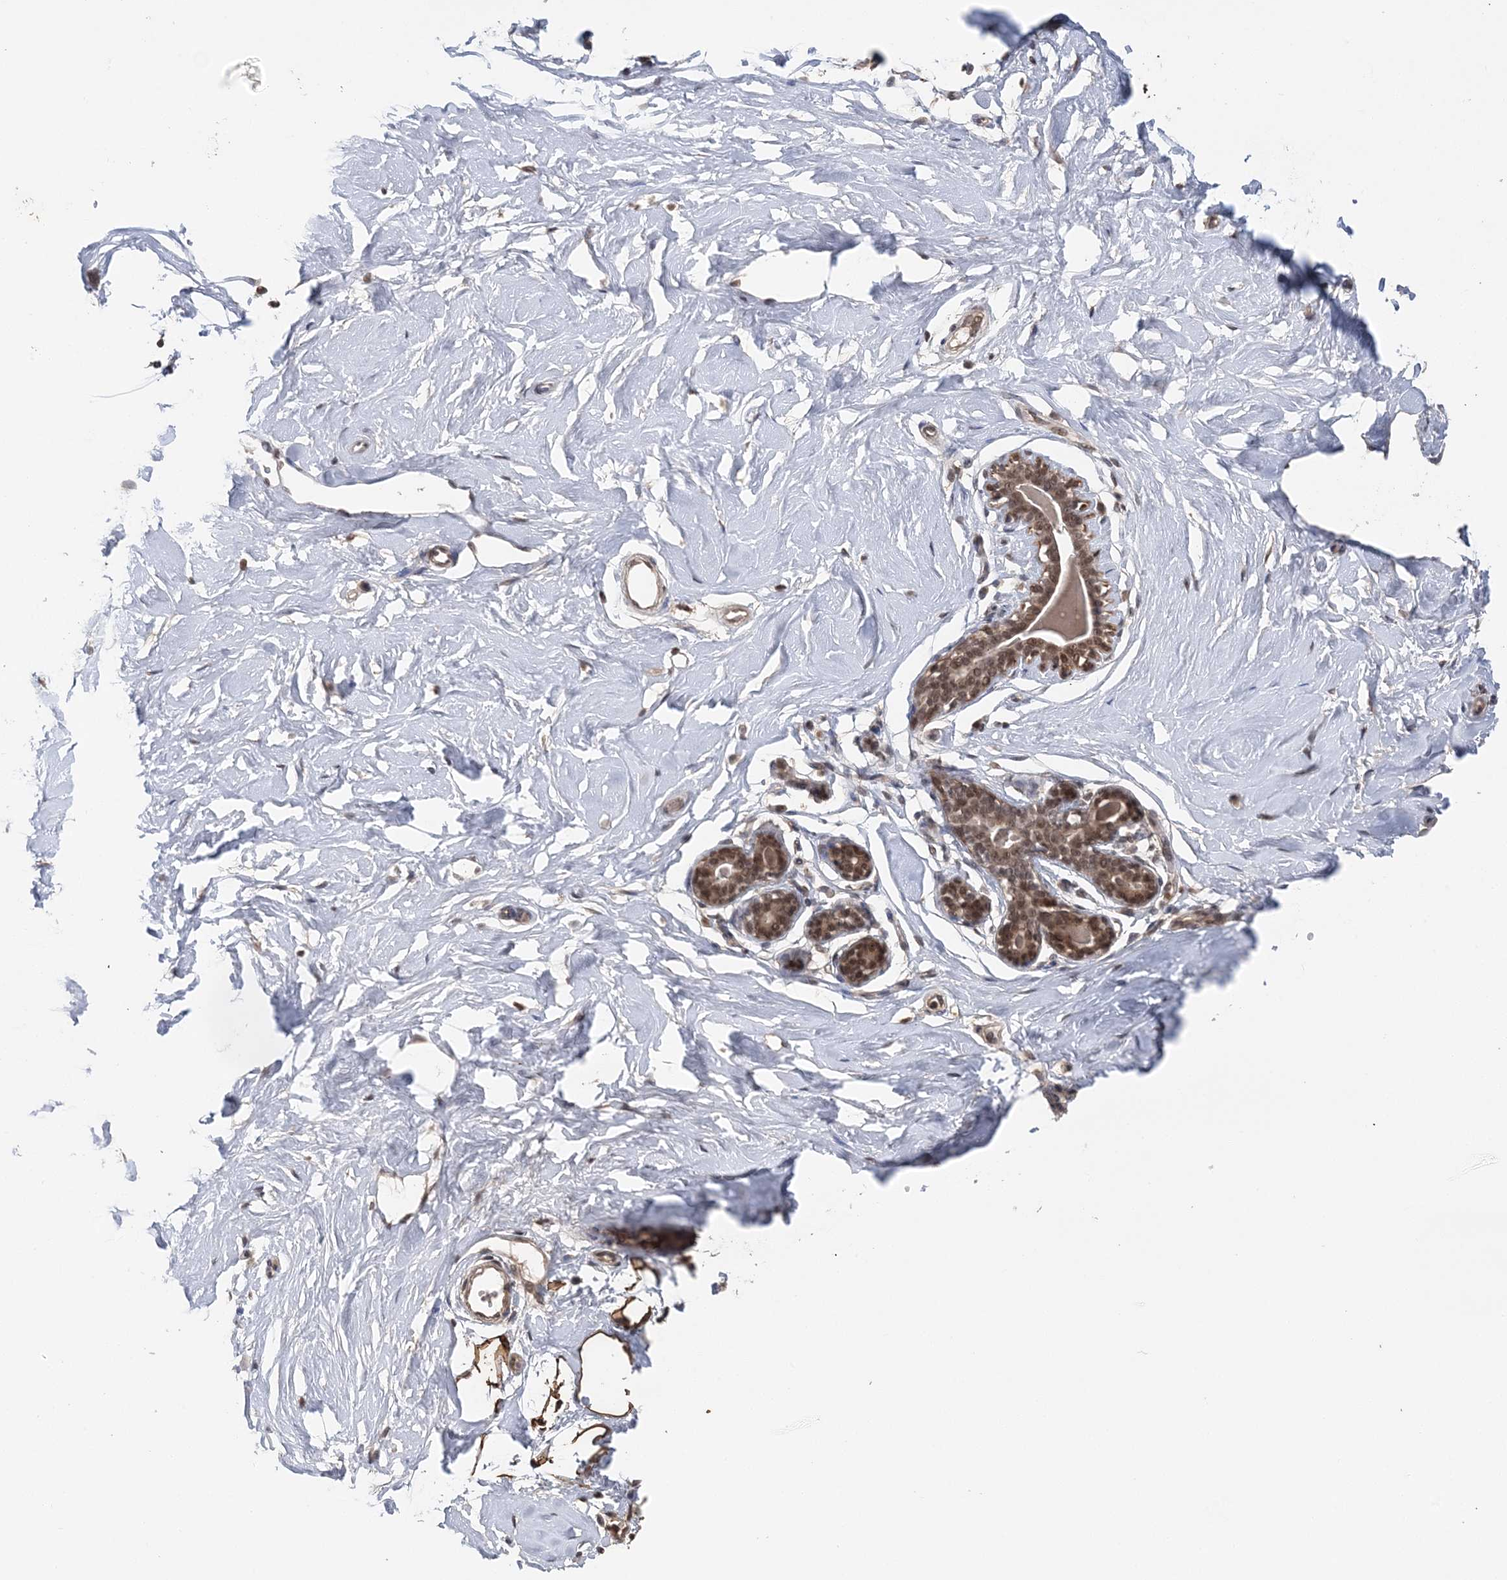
{"staining": {"intensity": "moderate", "quantity": ">75%", "location": "cytoplasmic/membranous"}, "tissue": "breast", "cell_type": "Adipocytes", "image_type": "normal", "snomed": [{"axis": "morphology", "description": "Normal tissue, NOS"}, {"axis": "morphology", "description": "Adenoma, NOS"}, {"axis": "topography", "description": "Breast"}], "caption": "Adipocytes show medium levels of moderate cytoplasmic/membranous positivity in approximately >75% of cells in normal breast.", "gene": "TSHZ2", "patient": {"sex": "female", "age": 23}}